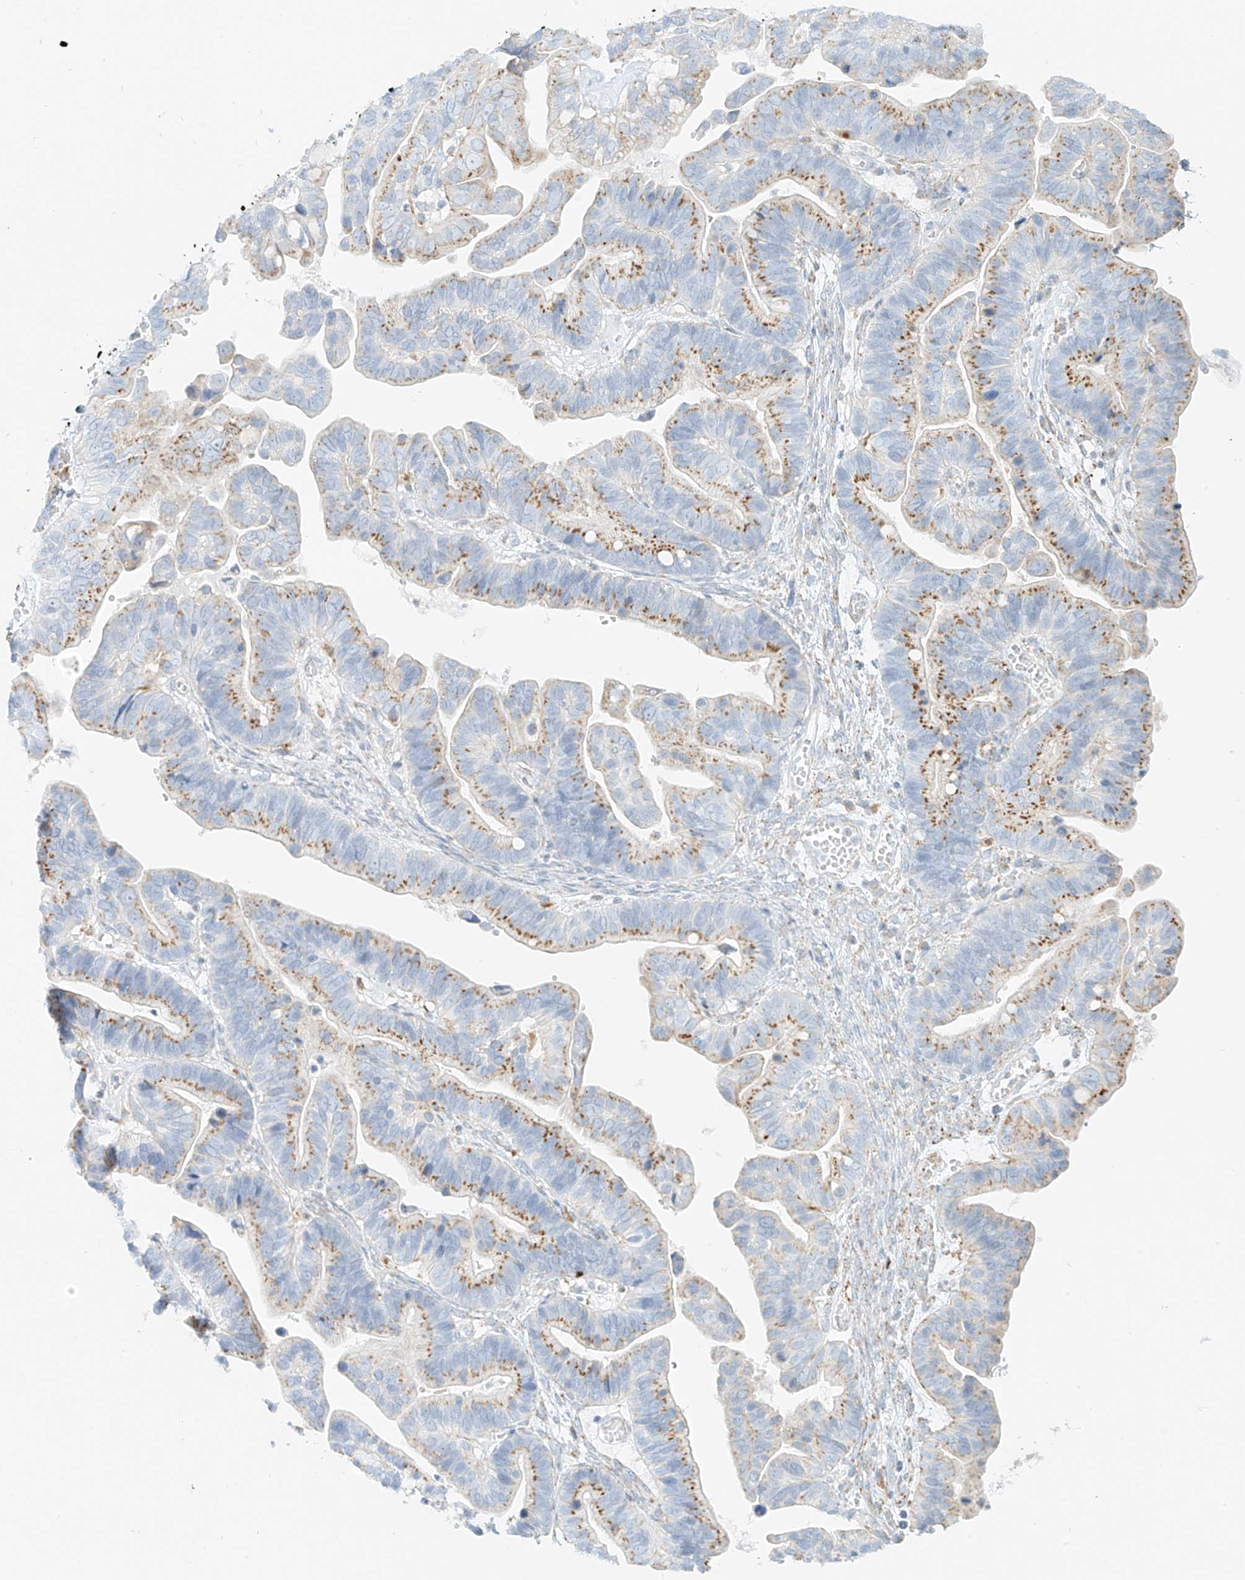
{"staining": {"intensity": "moderate", "quantity": "25%-75%", "location": "cytoplasmic/membranous"}, "tissue": "ovarian cancer", "cell_type": "Tumor cells", "image_type": "cancer", "snomed": [{"axis": "morphology", "description": "Cystadenocarcinoma, serous, NOS"}, {"axis": "topography", "description": "Ovary"}], "caption": "Protein expression analysis of ovarian serous cystadenocarcinoma reveals moderate cytoplasmic/membranous positivity in approximately 25%-75% of tumor cells. The staining was performed using DAB (3,3'-diaminobenzidine) to visualize the protein expression in brown, while the nuclei were stained in blue with hematoxylin (Magnification: 20x).", "gene": "SLC35F6", "patient": {"sex": "female", "age": 56}}